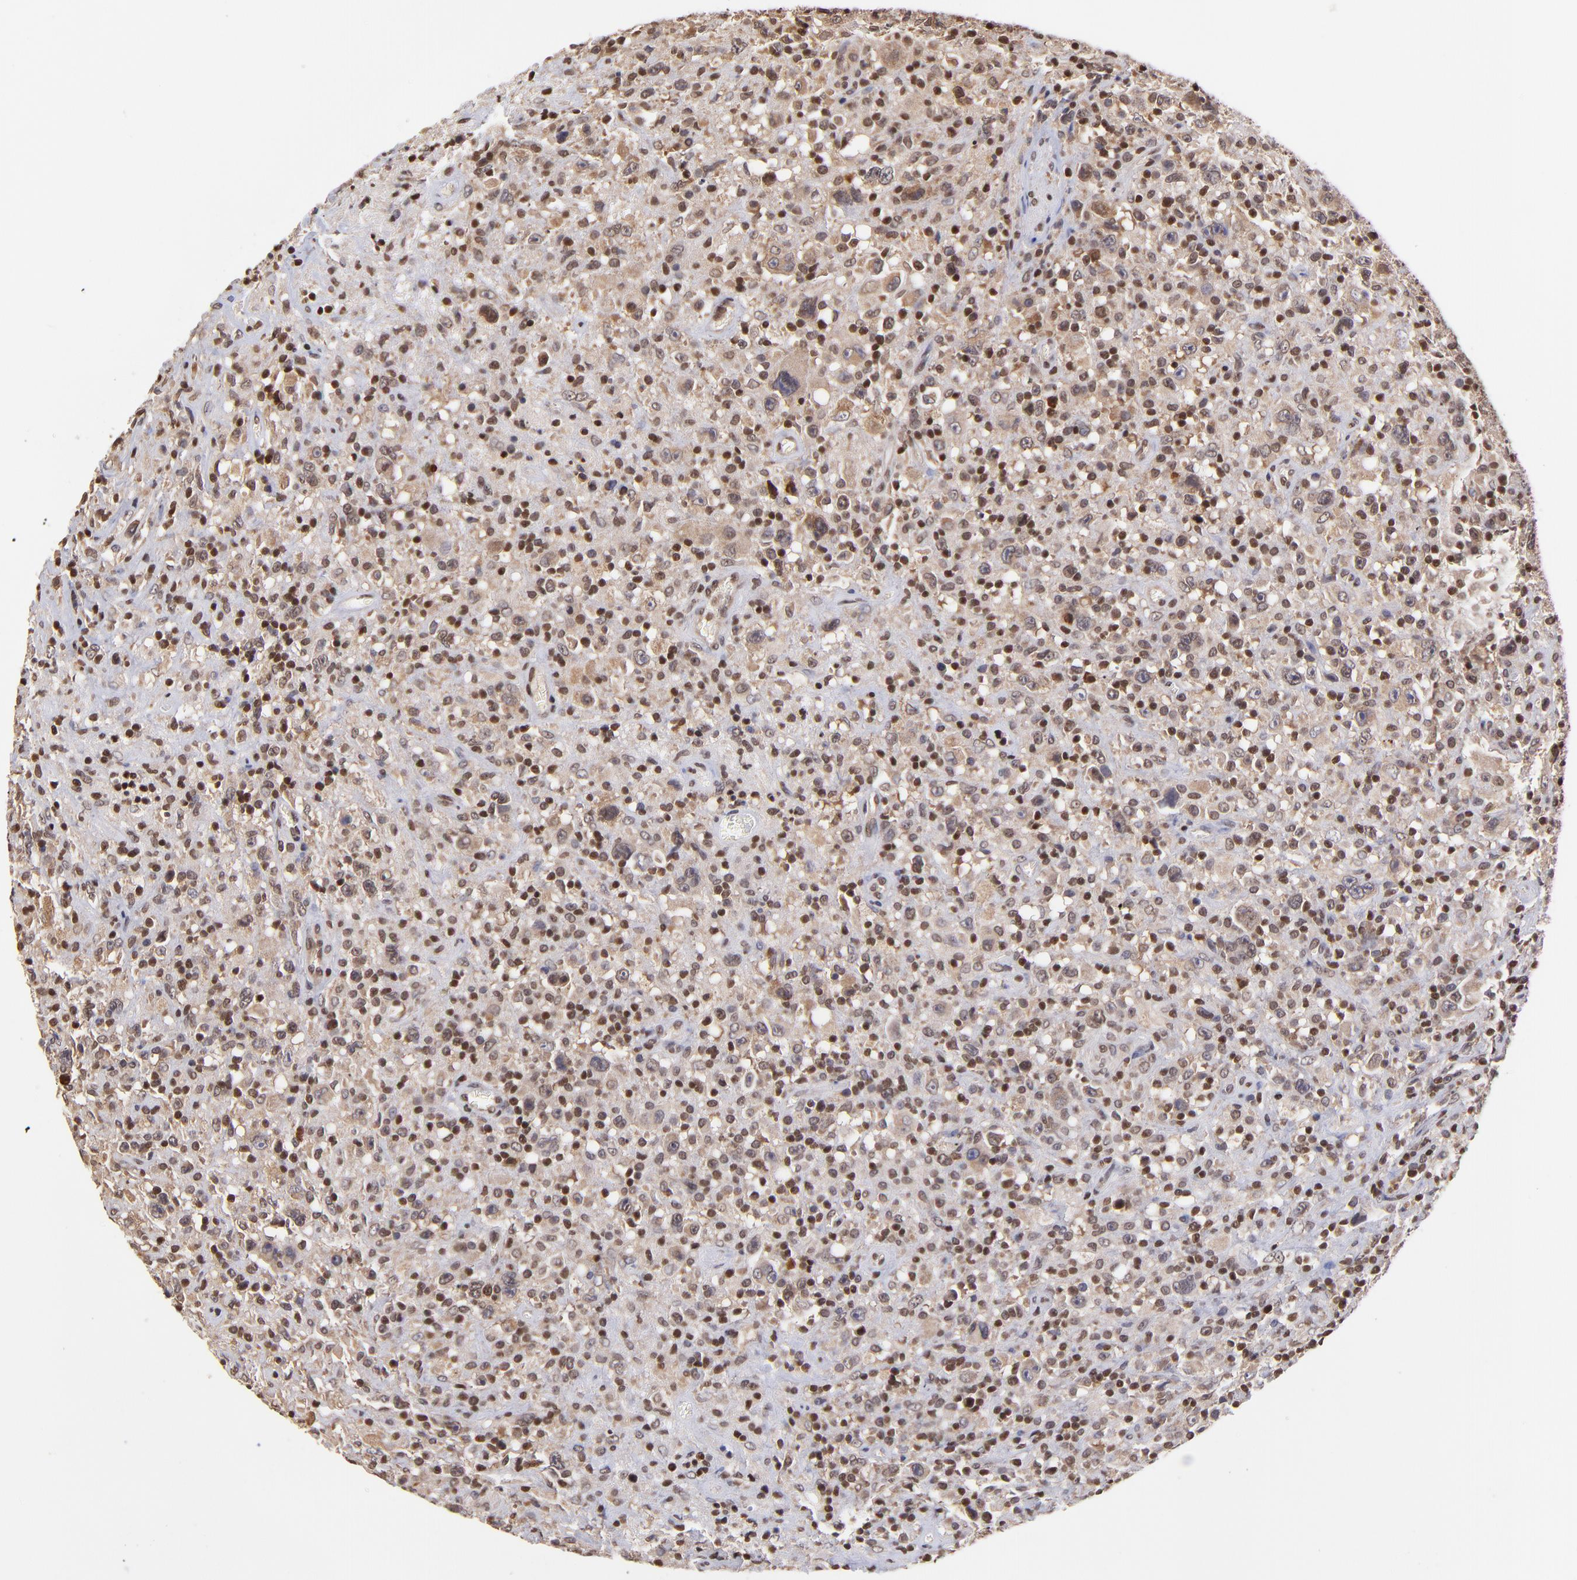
{"staining": {"intensity": "strong", "quantity": ">75%", "location": "nuclear"}, "tissue": "lymphoma", "cell_type": "Tumor cells", "image_type": "cancer", "snomed": [{"axis": "morphology", "description": "Hodgkin's disease, NOS"}, {"axis": "topography", "description": "Lymph node"}], "caption": "About >75% of tumor cells in human lymphoma display strong nuclear protein positivity as visualized by brown immunohistochemical staining.", "gene": "WDR25", "patient": {"sex": "male", "age": 46}}